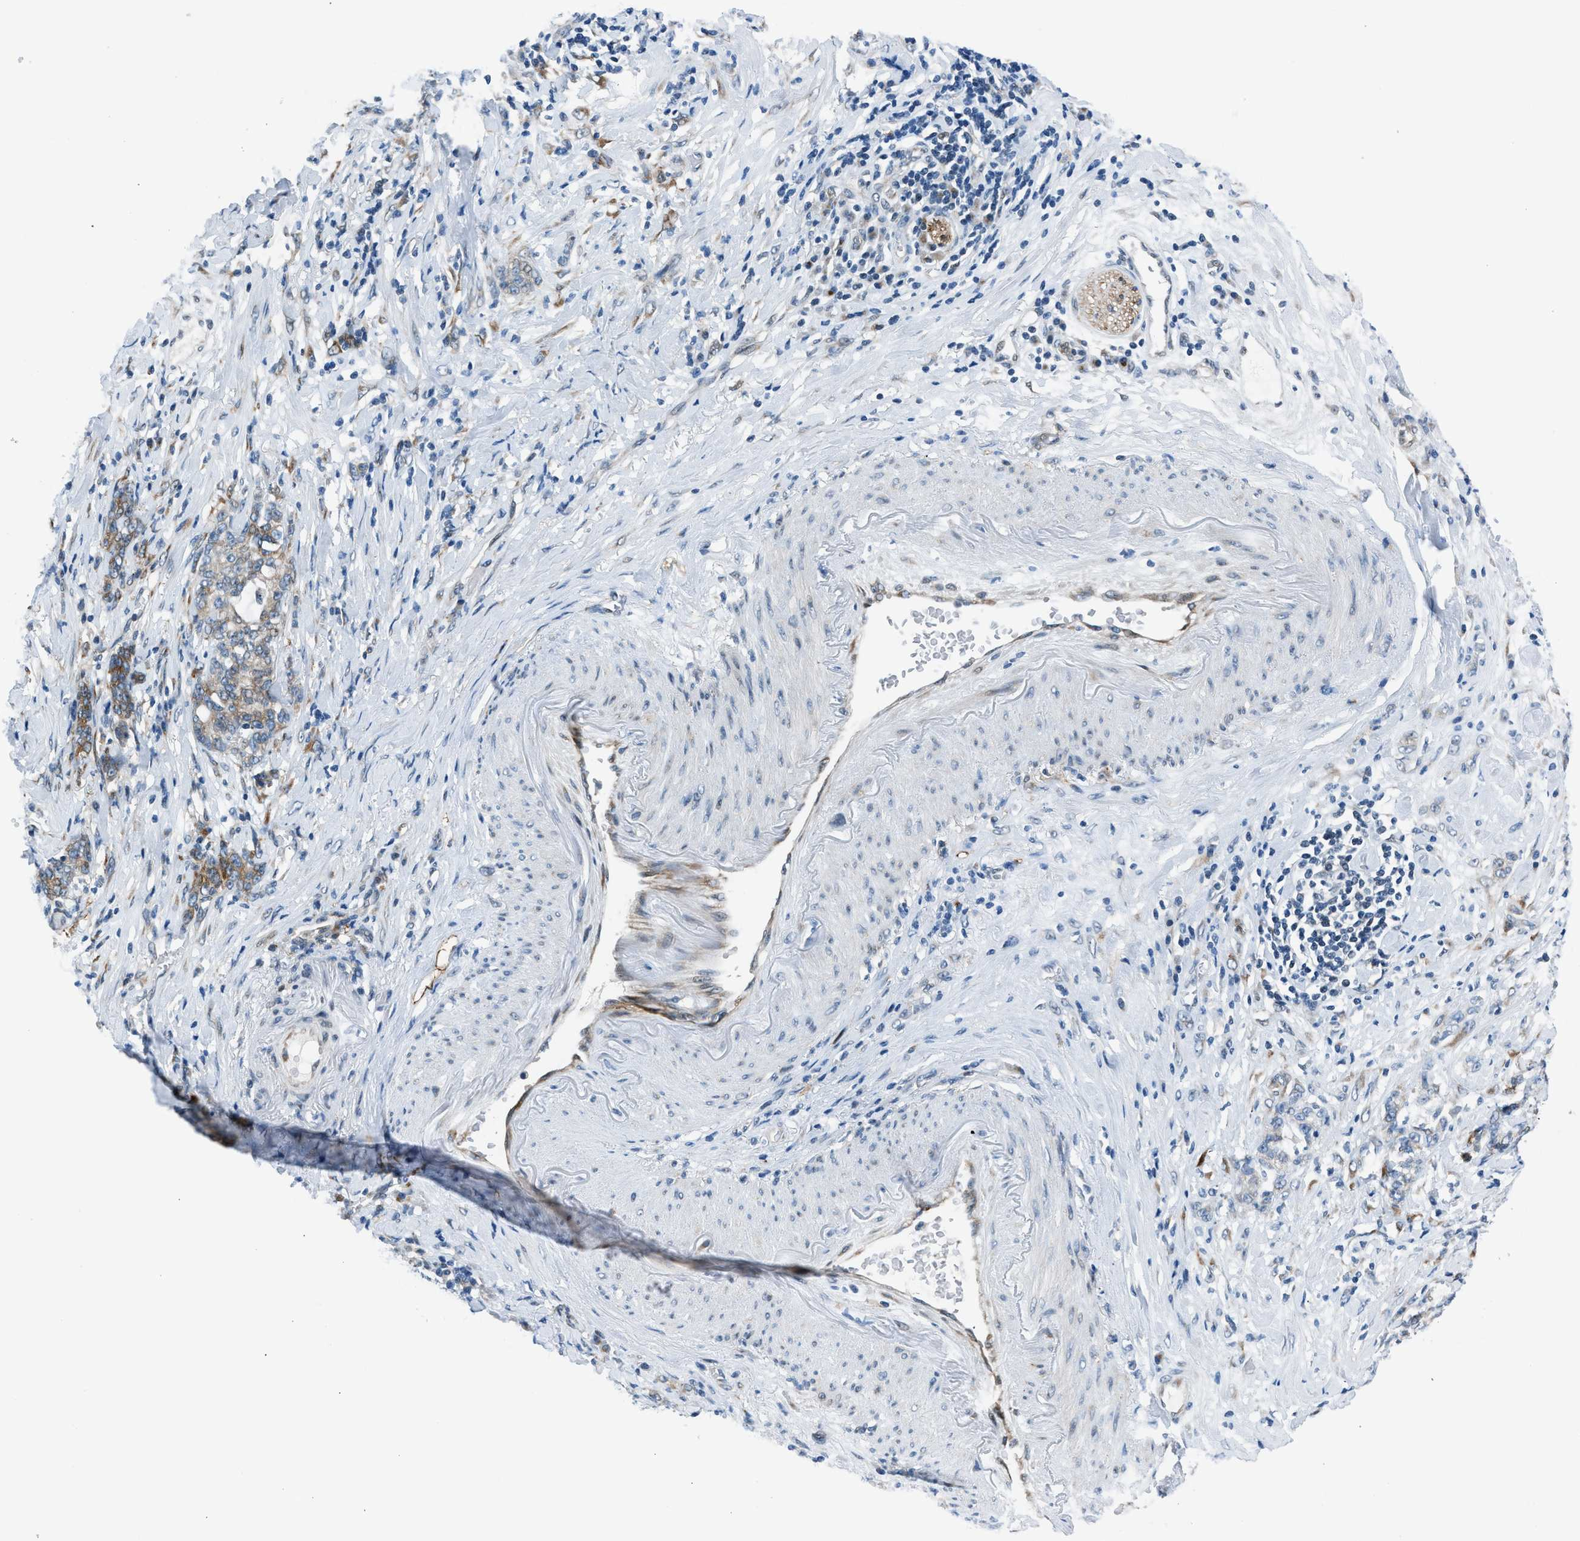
{"staining": {"intensity": "weak", "quantity": "25%-75%", "location": "cytoplasmic/membranous"}, "tissue": "stomach cancer", "cell_type": "Tumor cells", "image_type": "cancer", "snomed": [{"axis": "morphology", "description": "Adenocarcinoma, NOS"}, {"axis": "topography", "description": "Stomach, lower"}], "caption": "Protein positivity by IHC demonstrates weak cytoplasmic/membranous positivity in about 25%-75% of tumor cells in stomach cancer (adenocarcinoma).", "gene": "RNF41", "patient": {"sex": "male", "age": 88}}